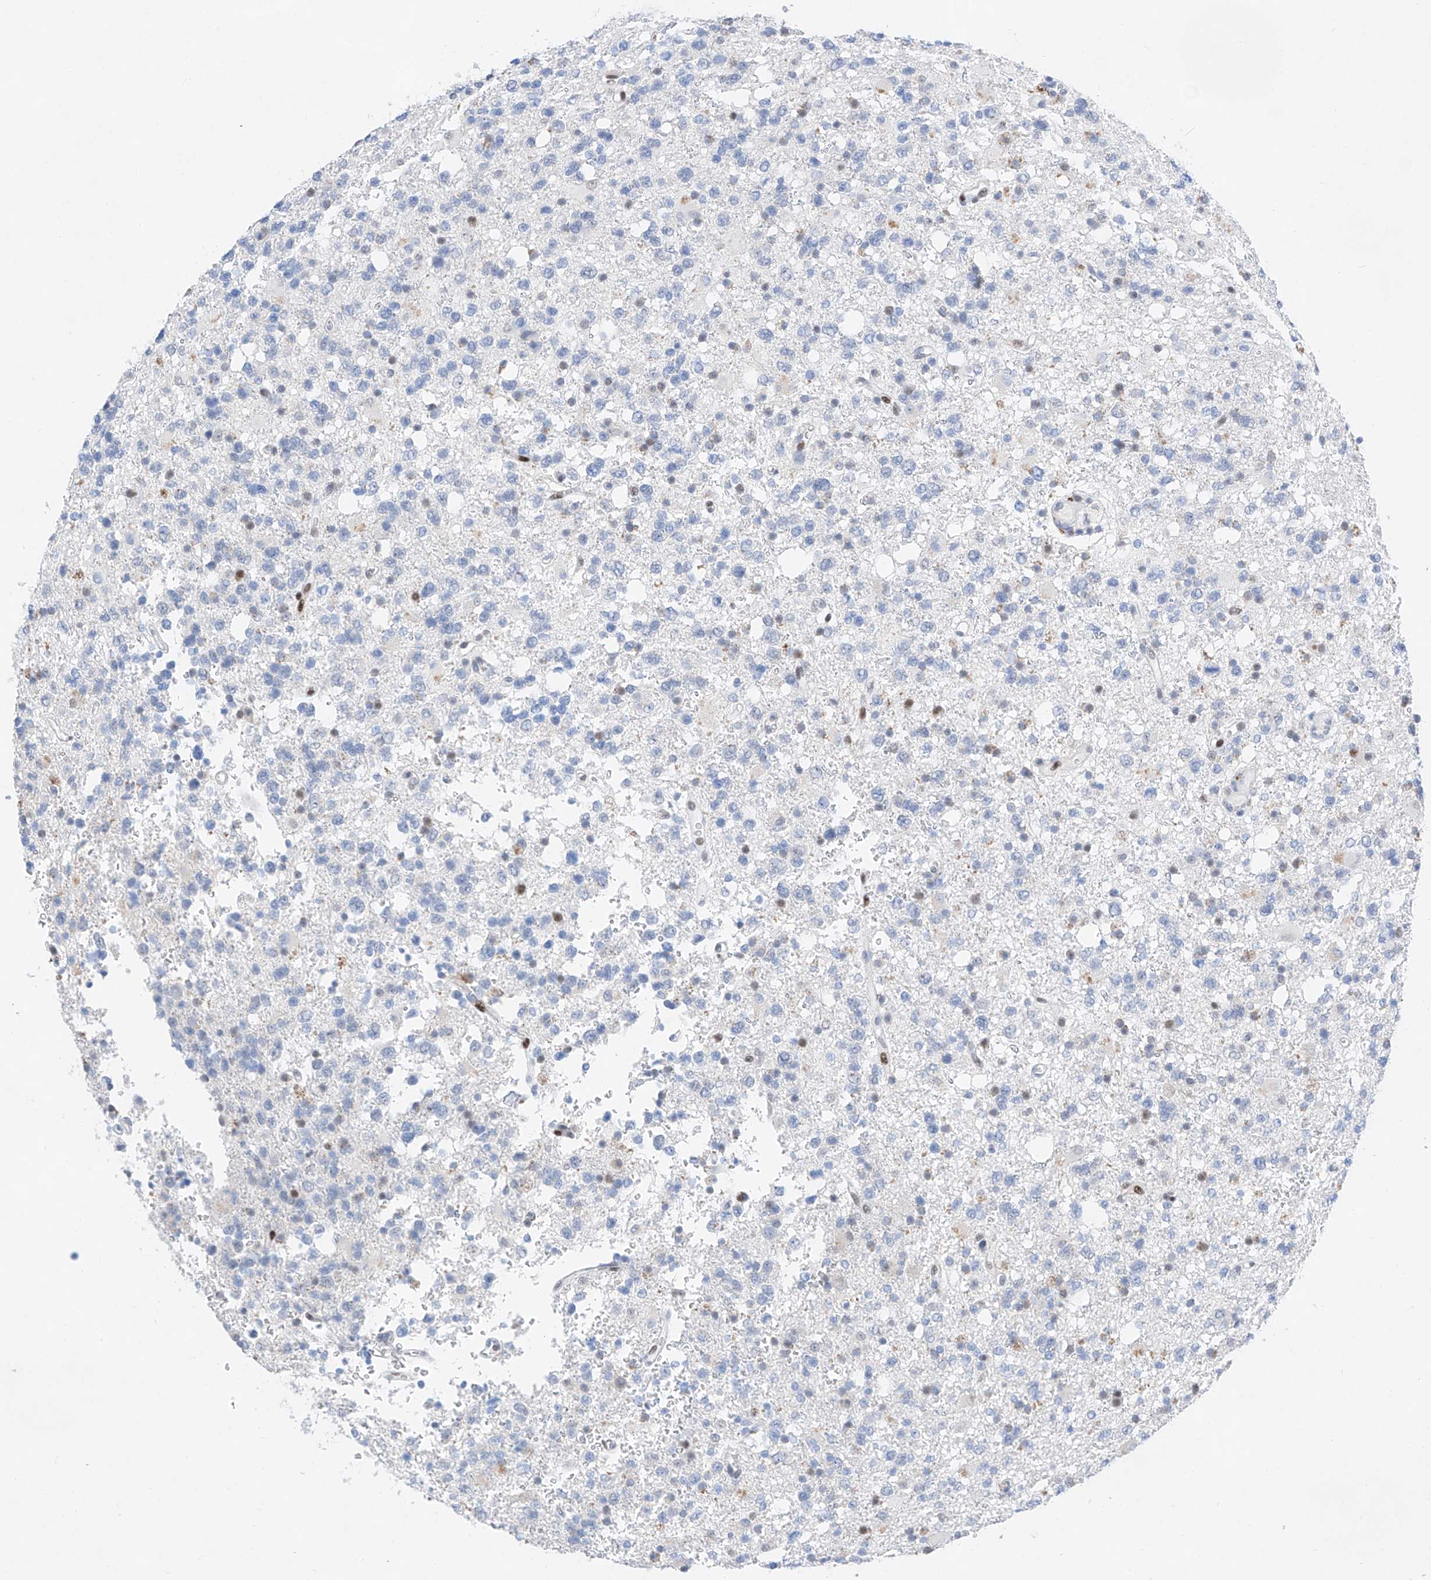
{"staining": {"intensity": "negative", "quantity": "none", "location": "none"}, "tissue": "glioma", "cell_type": "Tumor cells", "image_type": "cancer", "snomed": [{"axis": "morphology", "description": "Glioma, malignant, High grade"}, {"axis": "topography", "description": "Brain"}], "caption": "This is a histopathology image of IHC staining of malignant glioma (high-grade), which shows no expression in tumor cells.", "gene": "NT5C3B", "patient": {"sex": "female", "age": 62}}